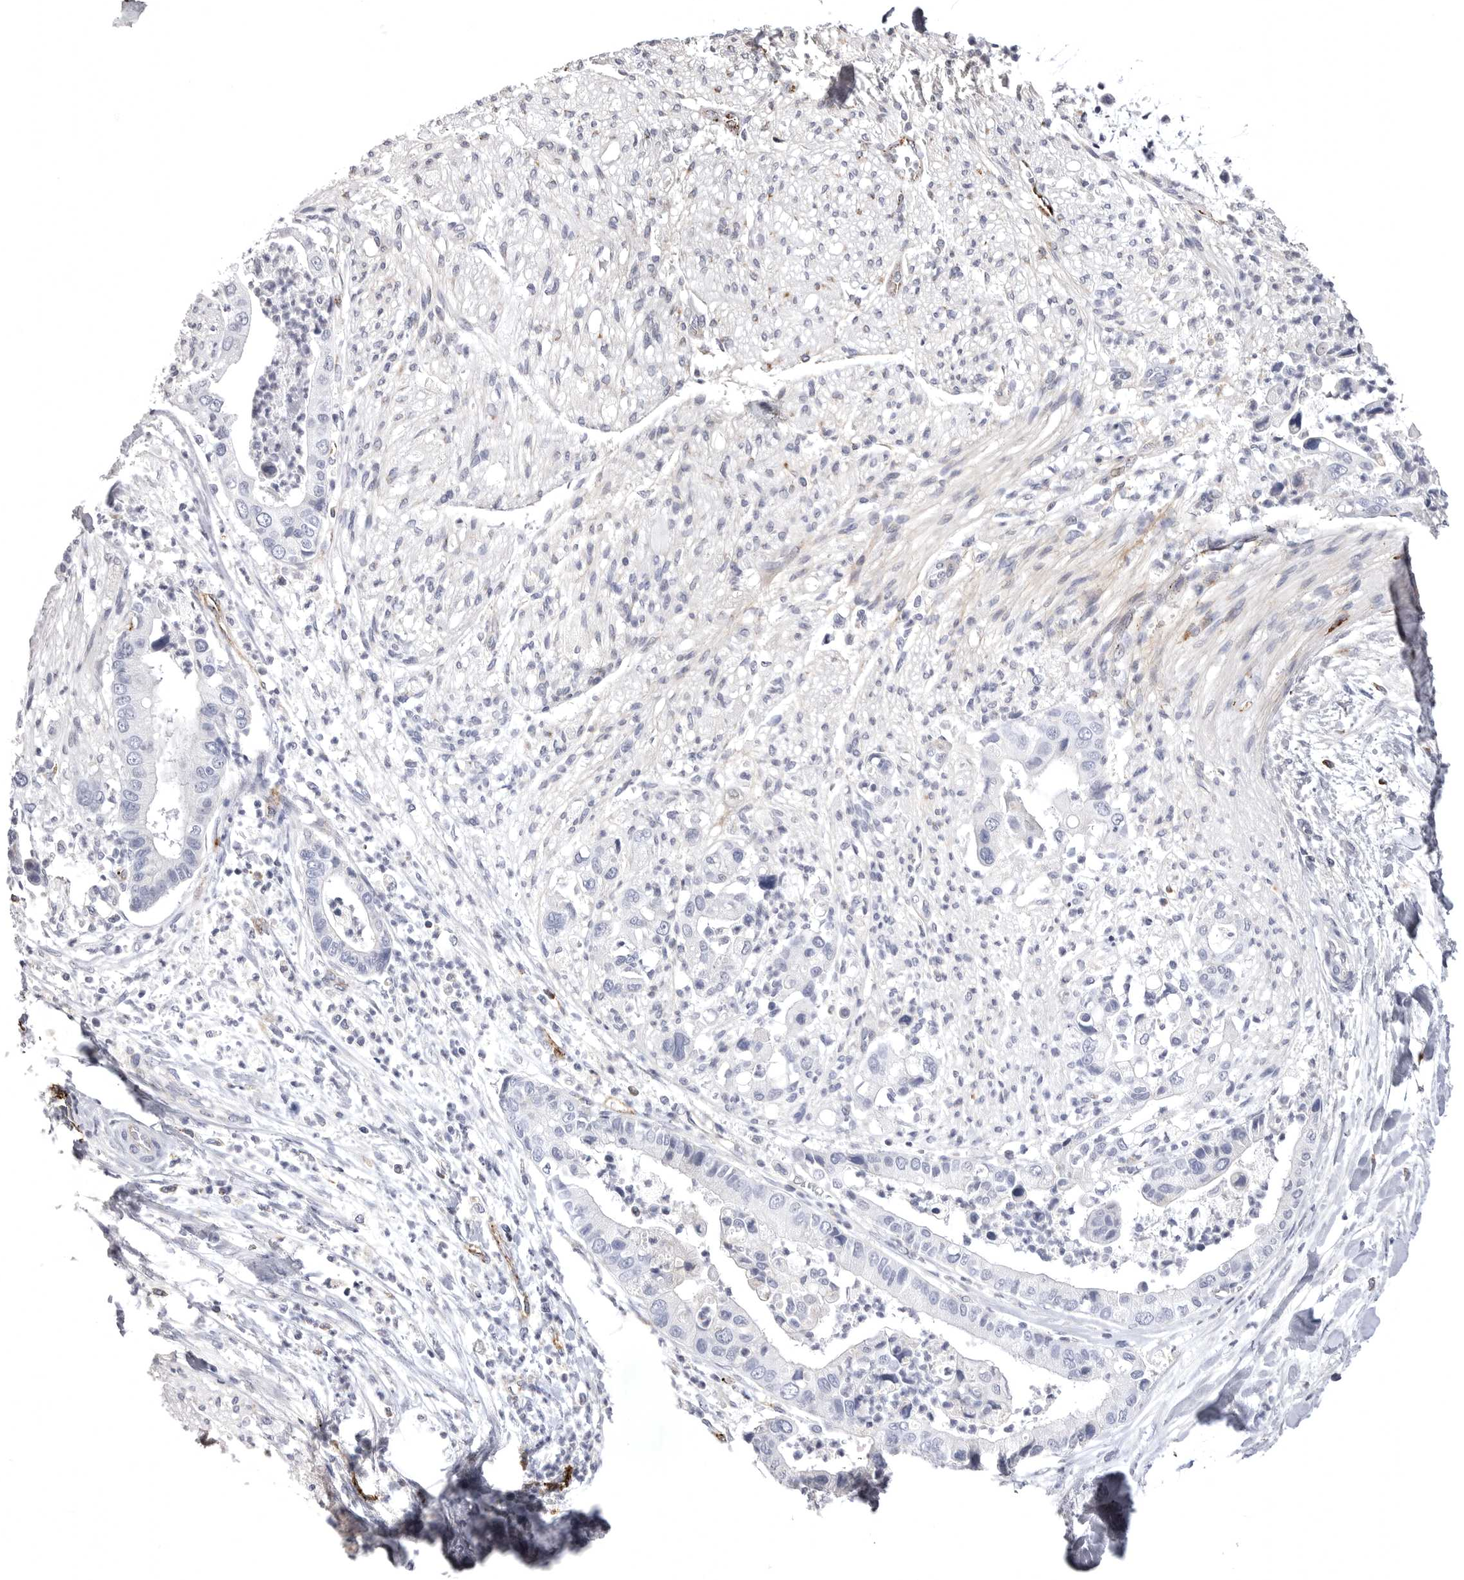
{"staining": {"intensity": "negative", "quantity": "none", "location": "none"}, "tissue": "liver cancer", "cell_type": "Tumor cells", "image_type": "cancer", "snomed": [{"axis": "morphology", "description": "Cholangiocarcinoma"}, {"axis": "topography", "description": "Liver"}], "caption": "Human liver cancer stained for a protein using immunohistochemistry shows no expression in tumor cells.", "gene": "PSPN", "patient": {"sex": "female", "age": 54}}